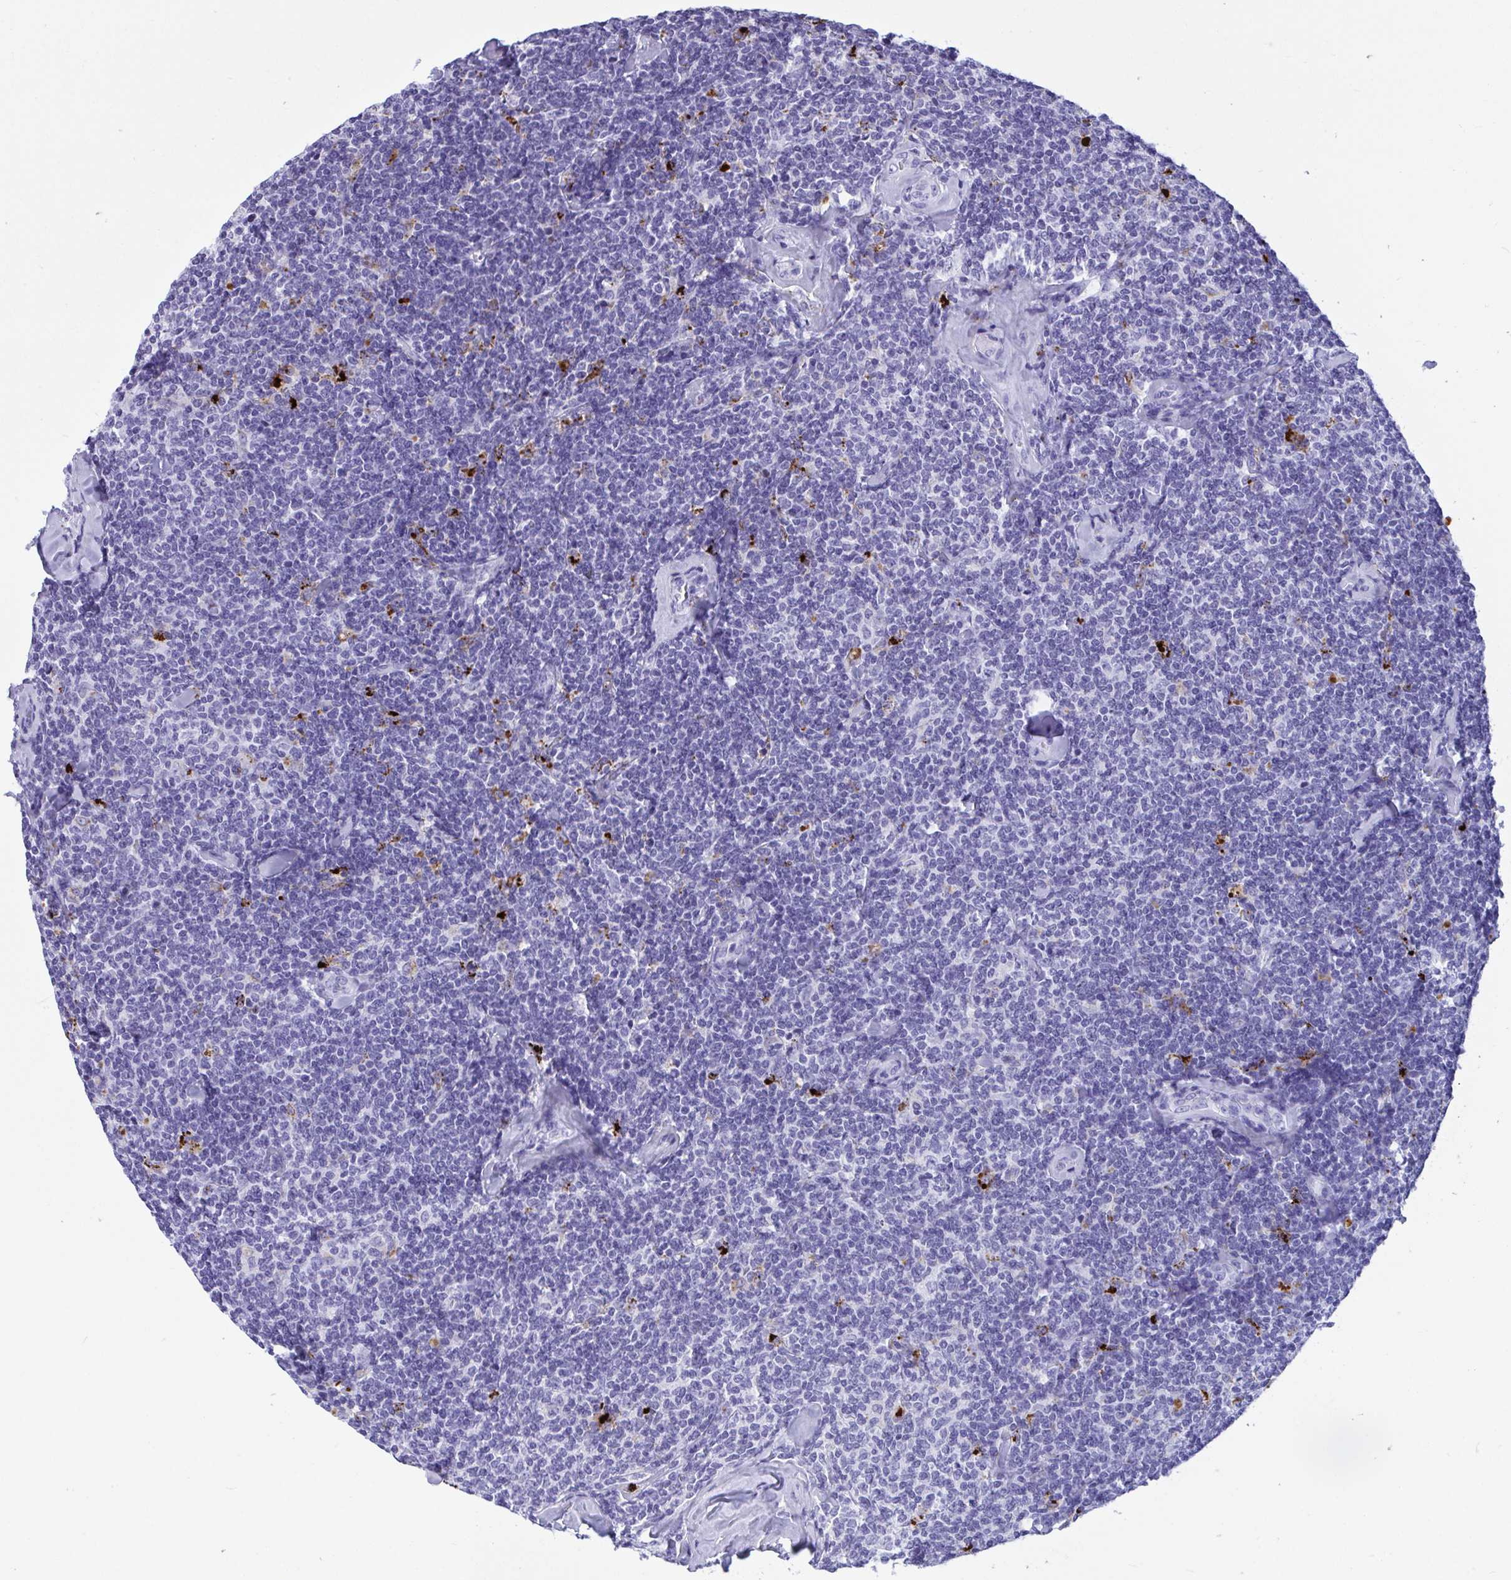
{"staining": {"intensity": "negative", "quantity": "none", "location": "none"}, "tissue": "lymphoma", "cell_type": "Tumor cells", "image_type": "cancer", "snomed": [{"axis": "morphology", "description": "Malignant lymphoma, non-Hodgkin's type, Low grade"}, {"axis": "topography", "description": "Lymph node"}], "caption": "DAB immunohistochemical staining of malignant lymphoma, non-Hodgkin's type (low-grade) displays no significant expression in tumor cells.", "gene": "CPVL", "patient": {"sex": "female", "age": 56}}